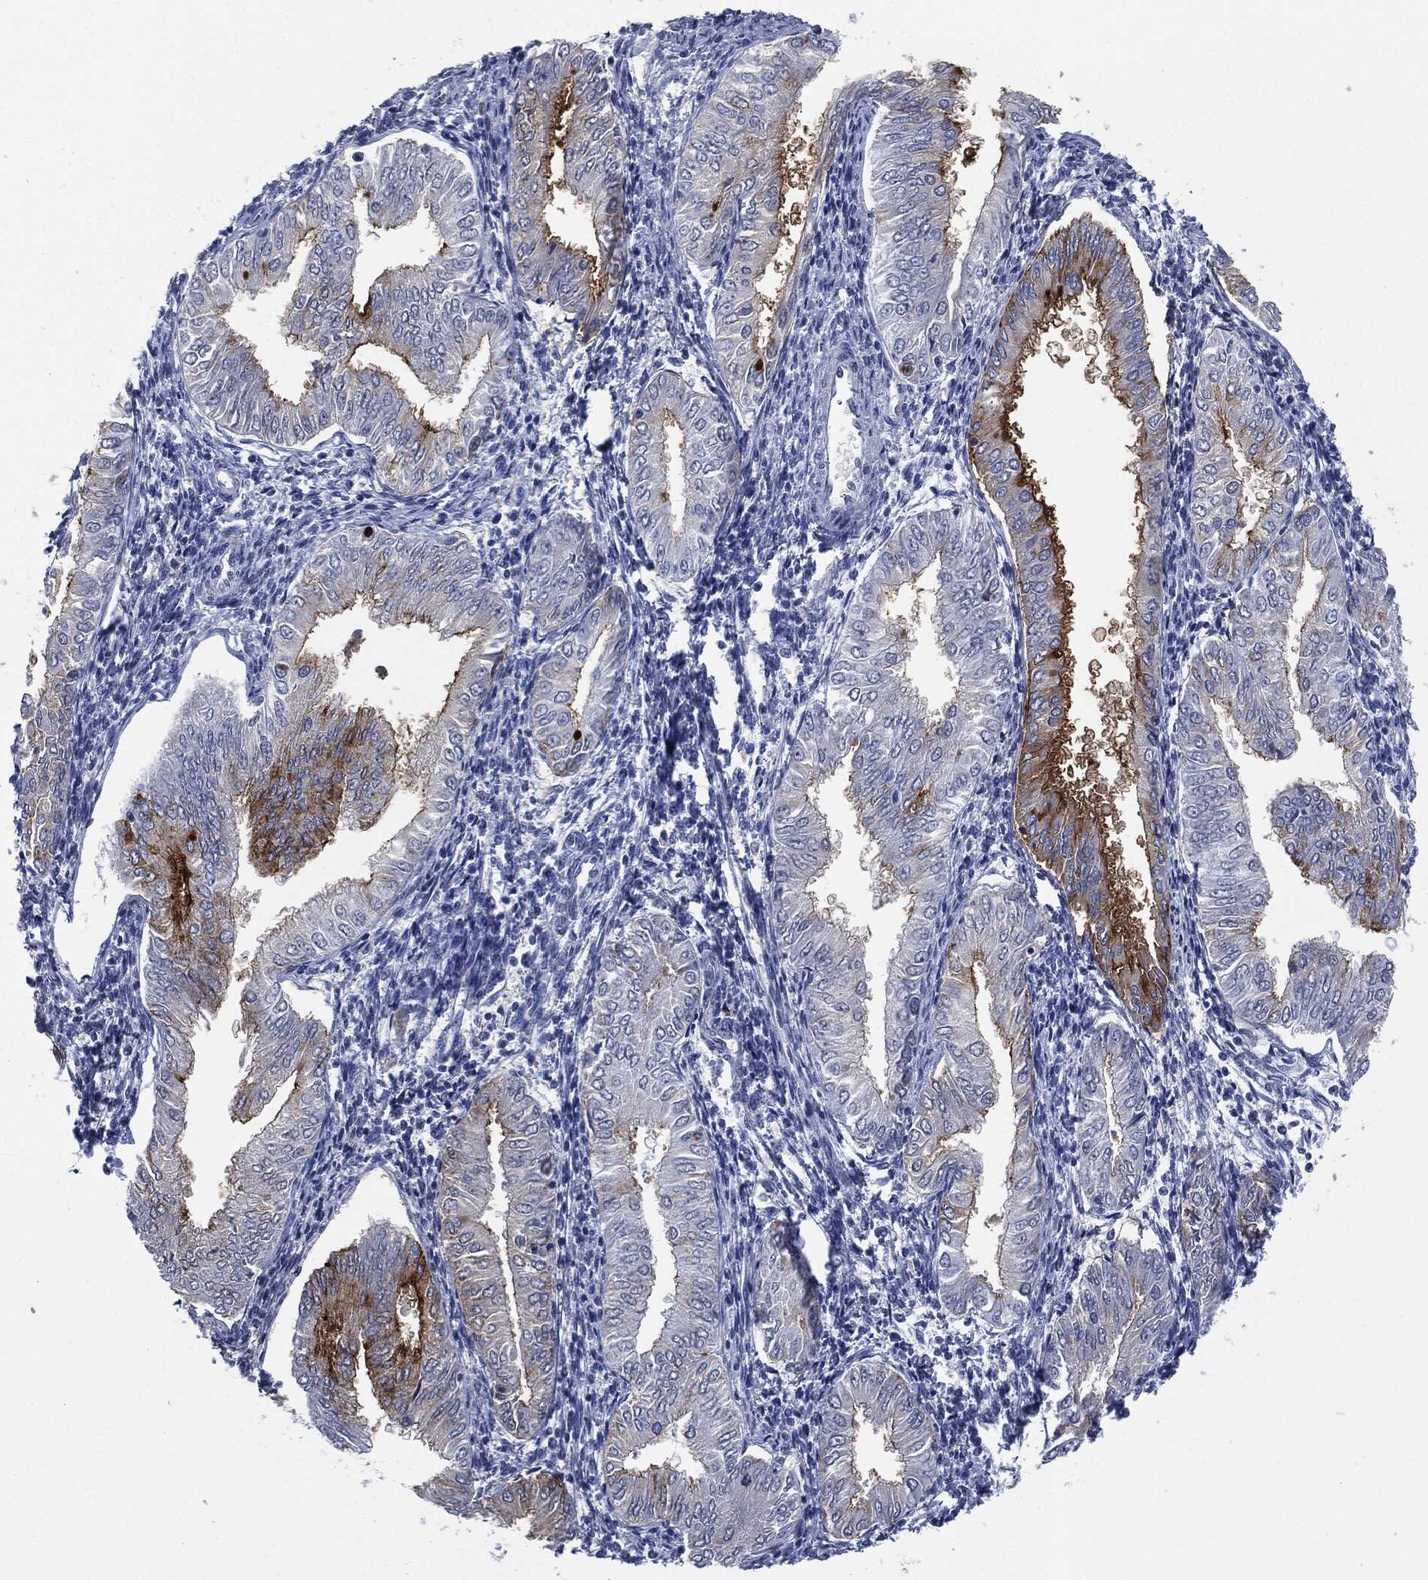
{"staining": {"intensity": "strong", "quantity": "25%-75%", "location": "cytoplasmic/membranous"}, "tissue": "endometrial cancer", "cell_type": "Tumor cells", "image_type": "cancer", "snomed": [{"axis": "morphology", "description": "Adenocarcinoma, NOS"}, {"axis": "topography", "description": "Endometrium"}], "caption": "Tumor cells reveal high levels of strong cytoplasmic/membranous expression in about 25%-75% of cells in human adenocarcinoma (endometrial).", "gene": "MUC16", "patient": {"sex": "female", "age": 53}}